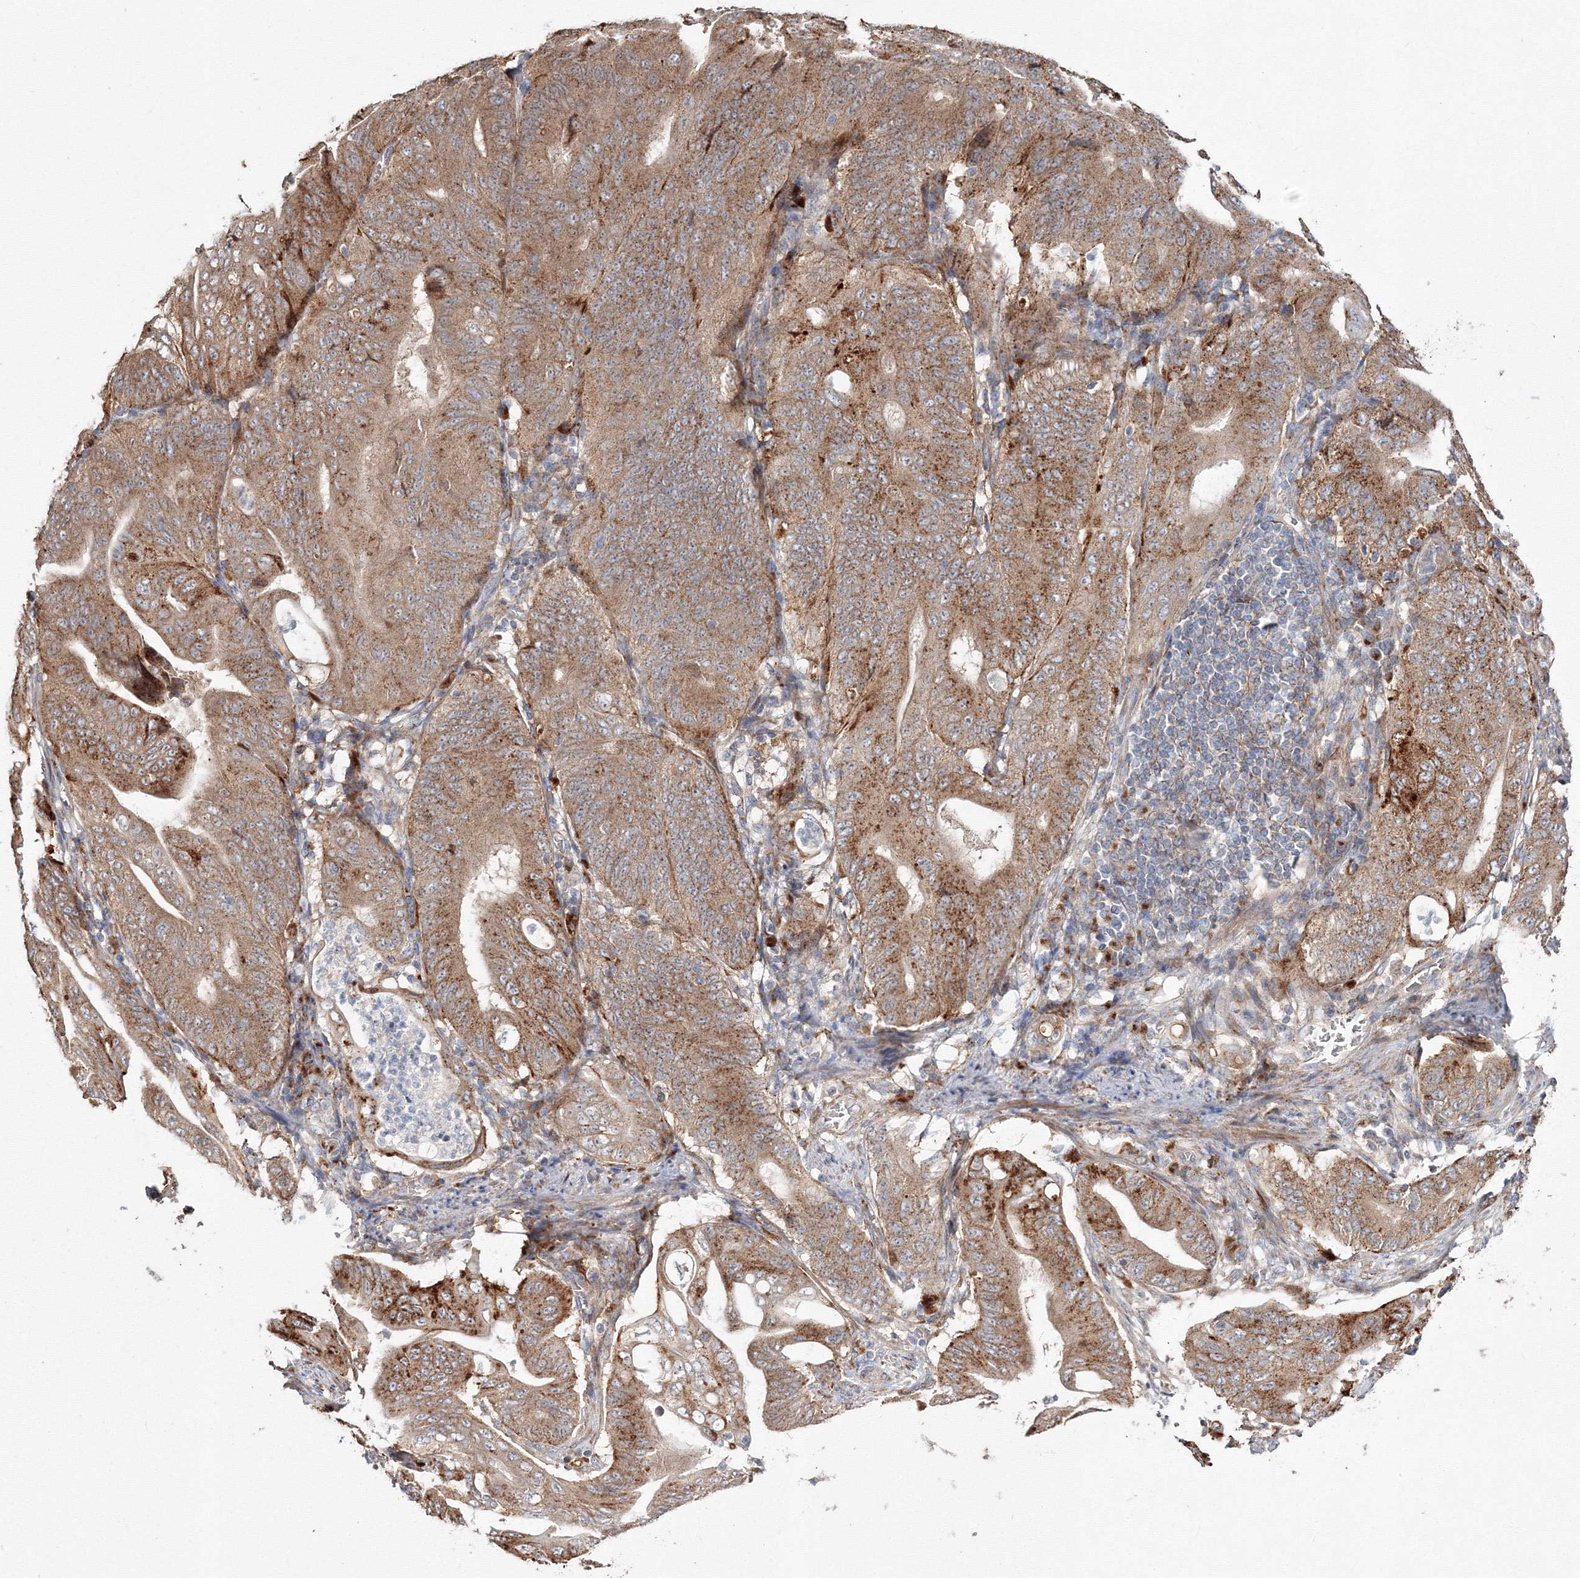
{"staining": {"intensity": "strong", "quantity": ">75%", "location": "cytoplasmic/membranous"}, "tissue": "stomach cancer", "cell_type": "Tumor cells", "image_type": "cancer", "snomed": [{"axis": "morphology", "description": "Adenocarcinoma, NOS"}, {"axis": "topography", "description": "Stomach"}], "caption": "Adenocarcinoma (stomach) tissue shows strong cytoplasmic/membranous expression in approximately >75% of tumor cells, visualized by immunohistochemistry.", "gene": "DDO", "patient": {"sex": "female", "age": 73}}